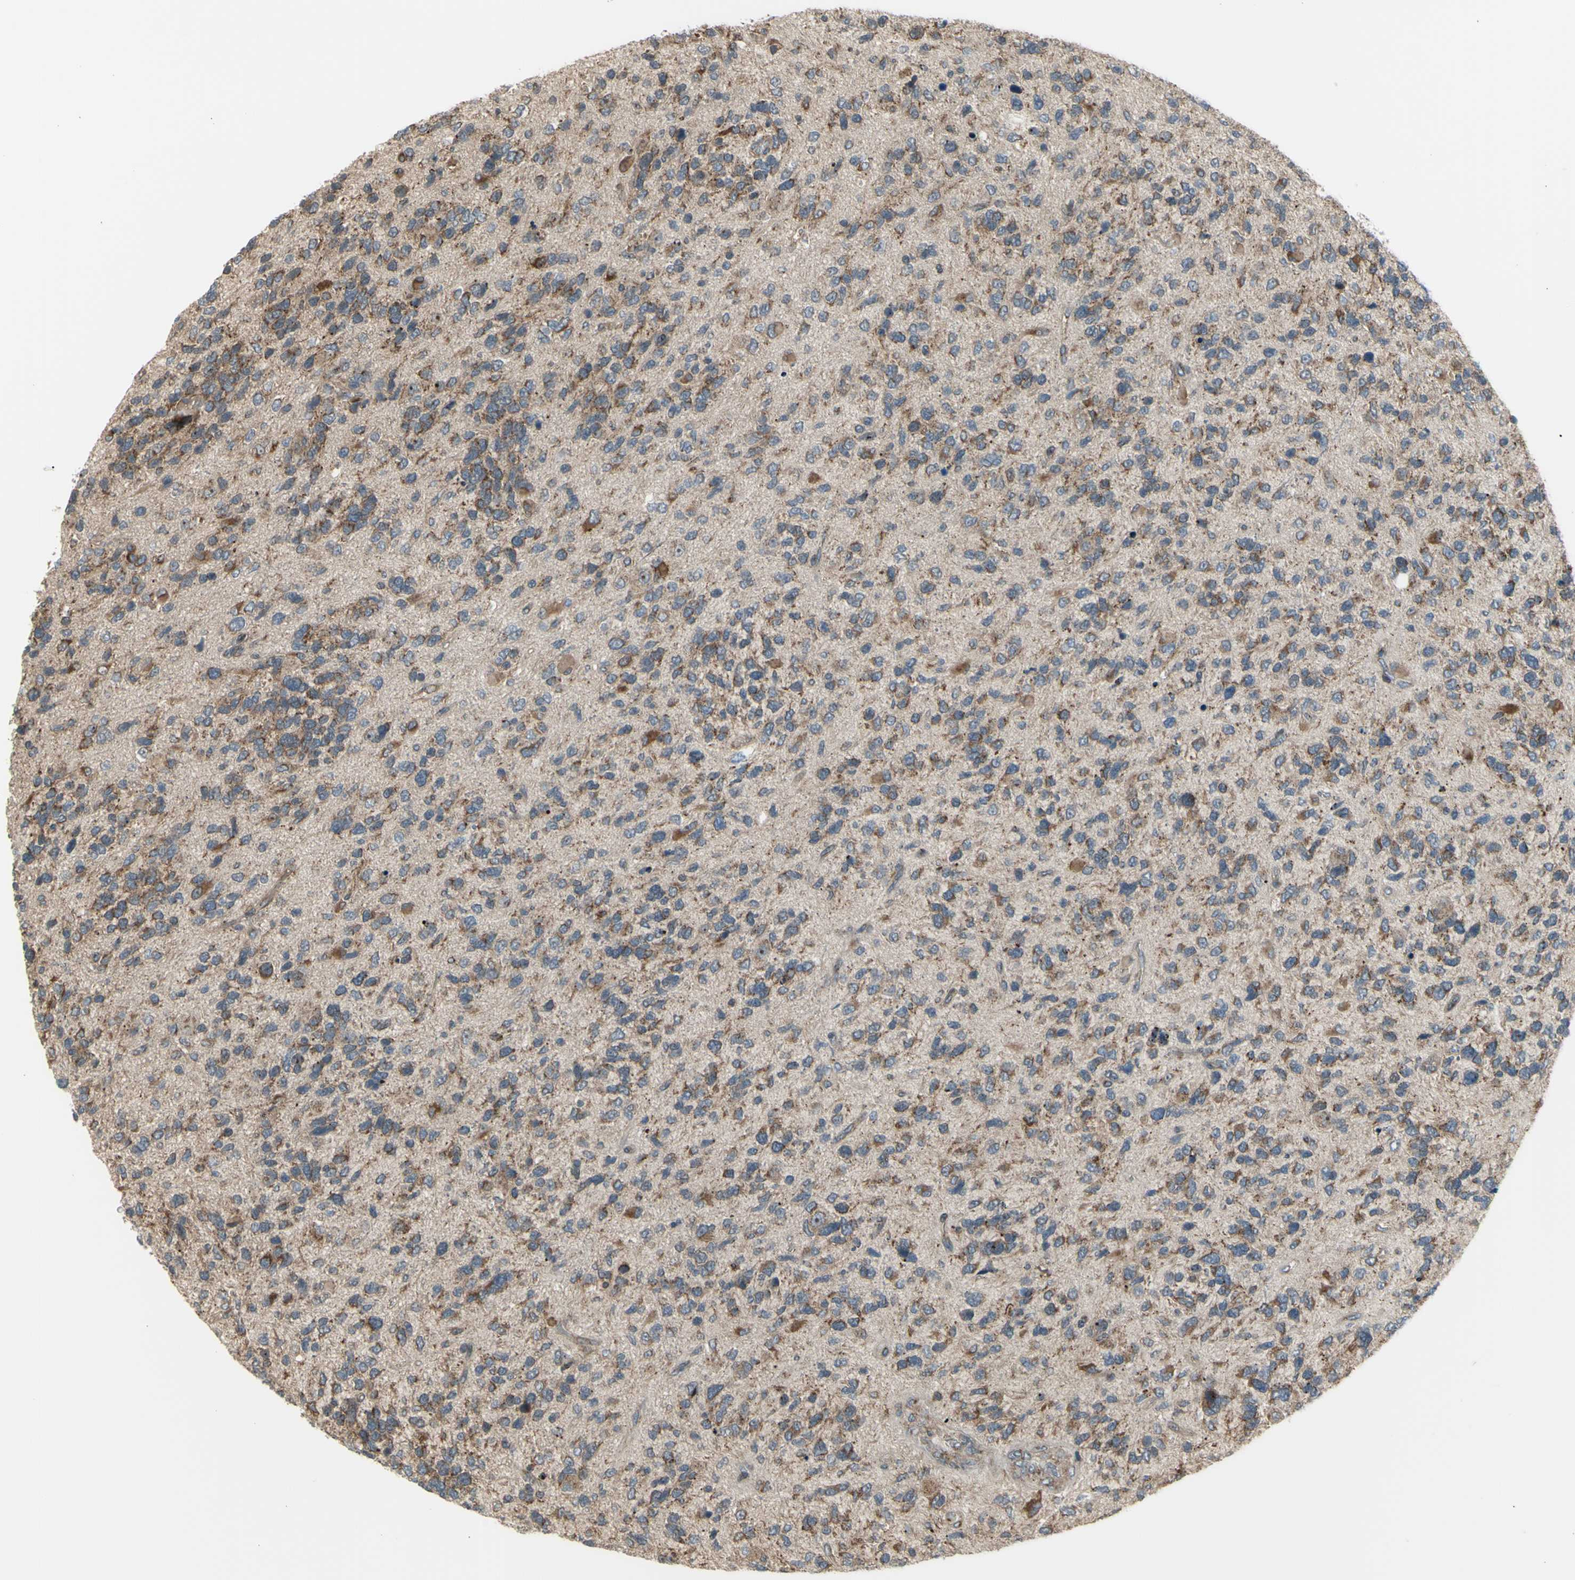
{"staining": {"intensity": "strong", "quantity": "25%-75%", "location": "cytoplasmic/membranous"}, "tissue": "glioma", "cell_type": "Tumor cells", "image_type": "cancer", "snomed": [{"axis": "morphology", "description": "Glioma, malignant, High grade"}, {"axis": "topography", "description": "Brain"}], "caption": "Immunohistochemistry staining of high-grade glioma (malignant), which reveals high levels of strong cytoplasmic/membranous staining in about 25%-75% of tumor cells indicating strong cytoplasmic/membranous protein positivity. The staining was performed using DAB (3,3'-diaminobenzidine) (brown) for protein detection and nuclei were counterstained in hematoxylin (blue).", "gene": "SLC39A9", "patient": {"sex": "female", "age": 58}}